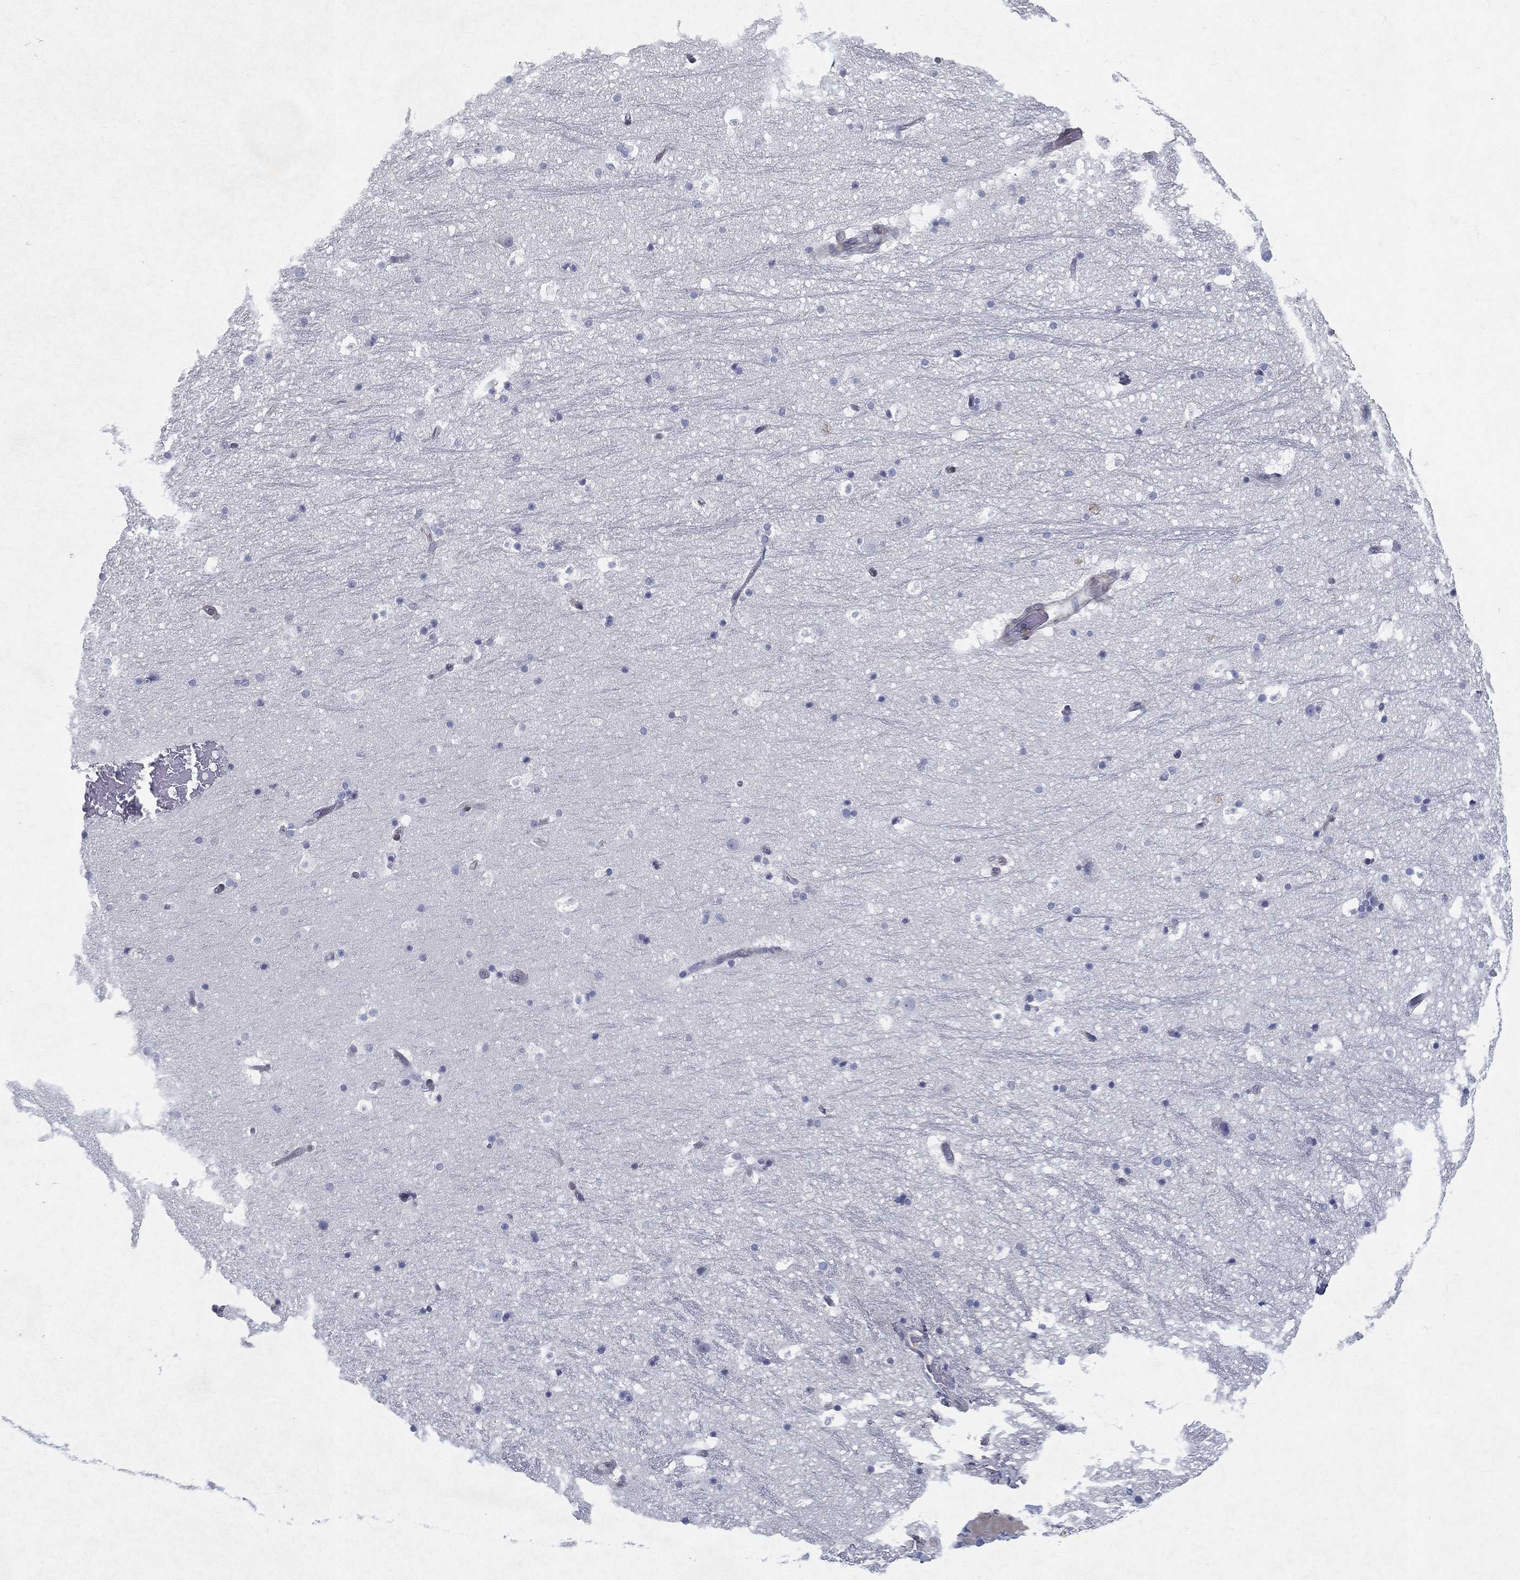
{"staining": {"intensity": "negative", "quantity": "none", "location": "none"}, "tissue": "hippocampus", "cell_type": "Glial cells", "image_type": "normal", "snomed": [{"axis": "morphology", "description": "Normal tissue, NOS"}, {"axis": "topography", "description": "Hippocampus"}], "caption": "IHC of unremarkable human hippocampus shows no expression in glial cells. (Brightfield microscopy of DAB immunohistochemistry (IHC) at high magnification).", "gene": "RGS13", "patient": {"sex": "male", "age": 51}}